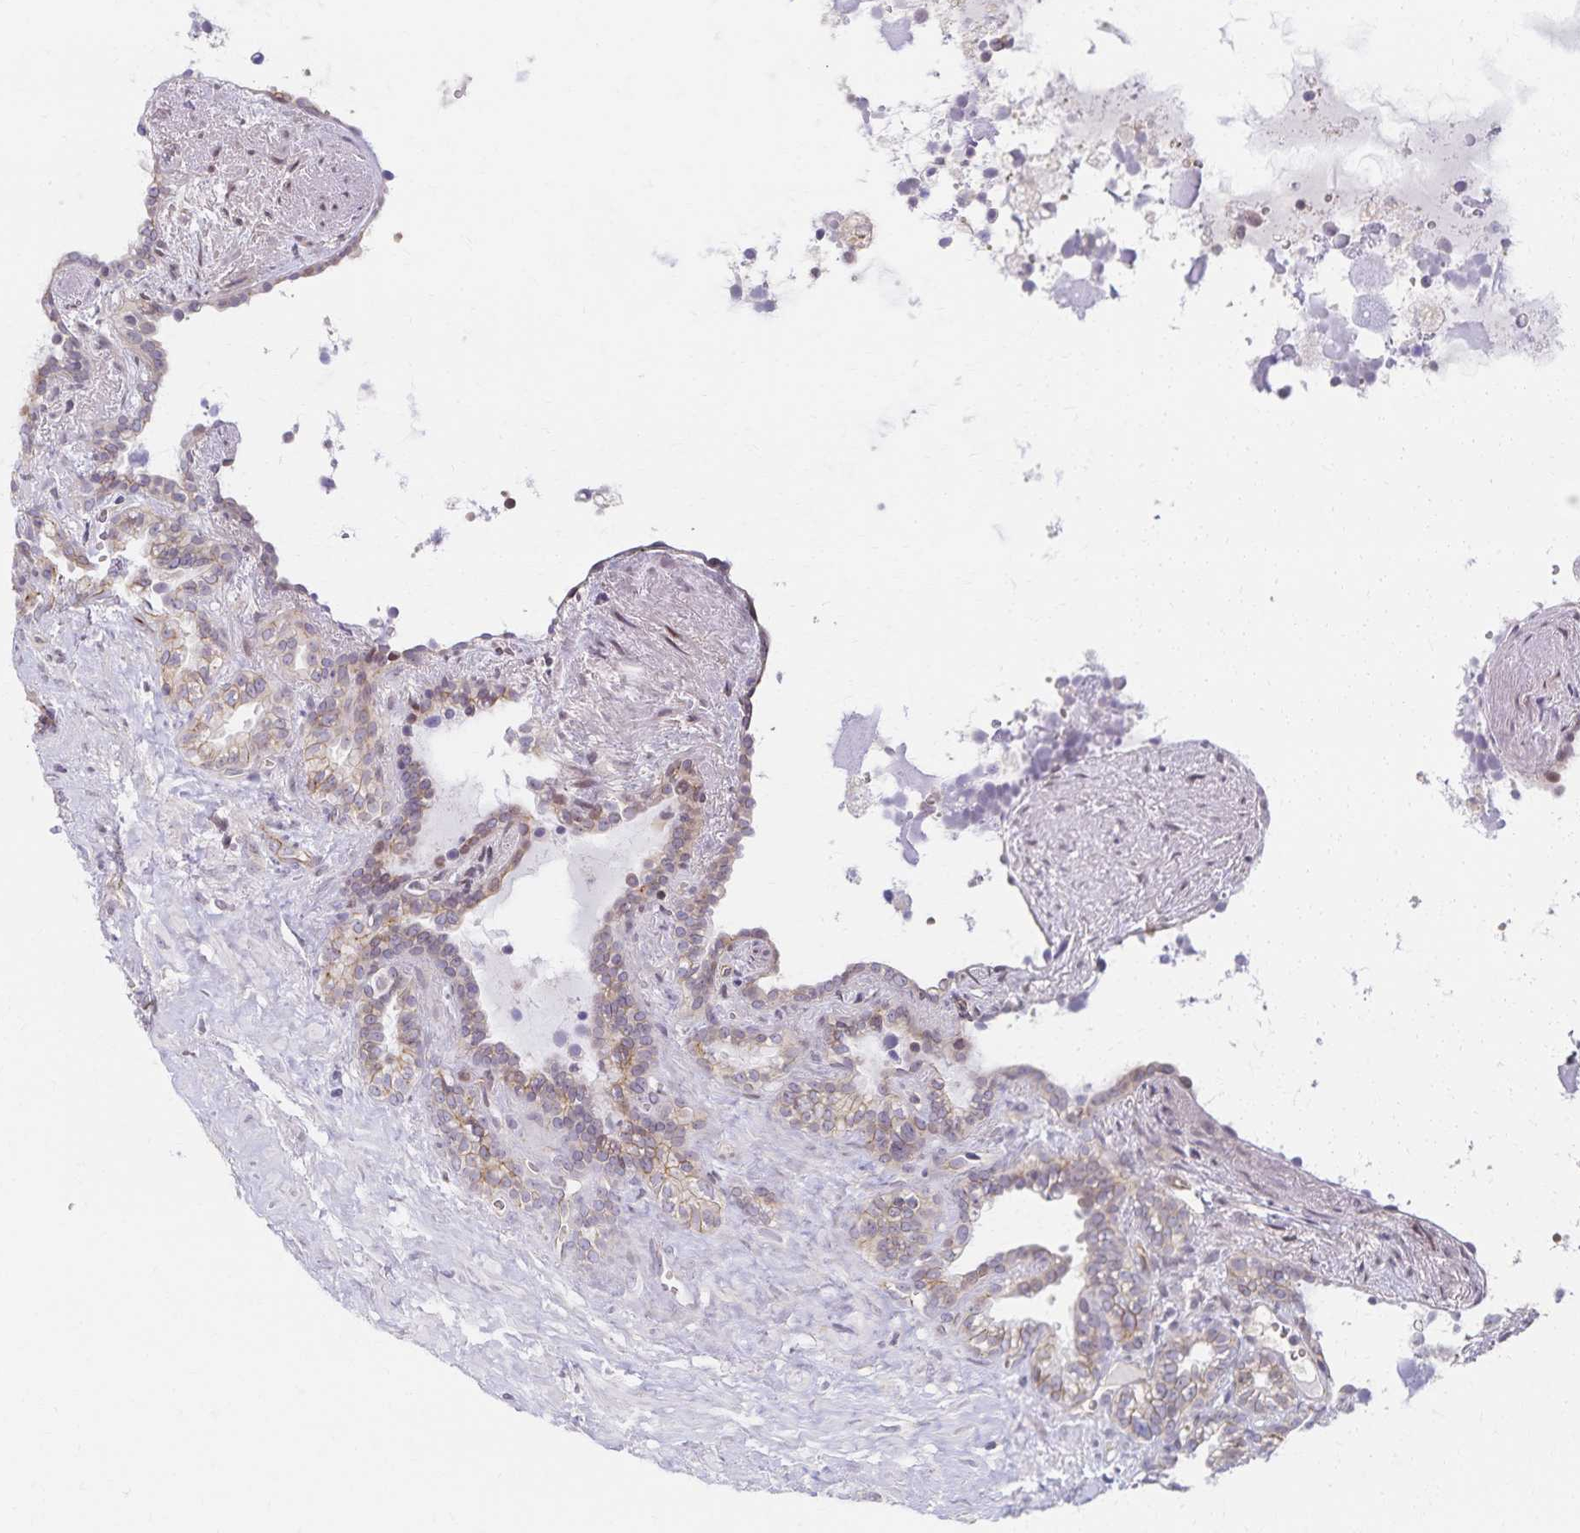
{"staining": {"intensity": "weak", "quantity": "25%-75%", "location": "cytoplasmic/membranous"}, "tissue": "seminal vesicle", "cell_type": "Glandular cells", "image_type": "normal", "snomed": [{"axis": "morphology", "description": "Normal tissue, NOS"}, {"axis": "topography", "description": "Seminal veicle"}], "caption": "This micrograph exhibits IHC staining of normal human seminal vesicle, with low weak cytoplasmic/membranous staining in about 25%-75% of glandular cells.", "gene": "RAB9B", "patient": {"sex": "male", "age": 76}}